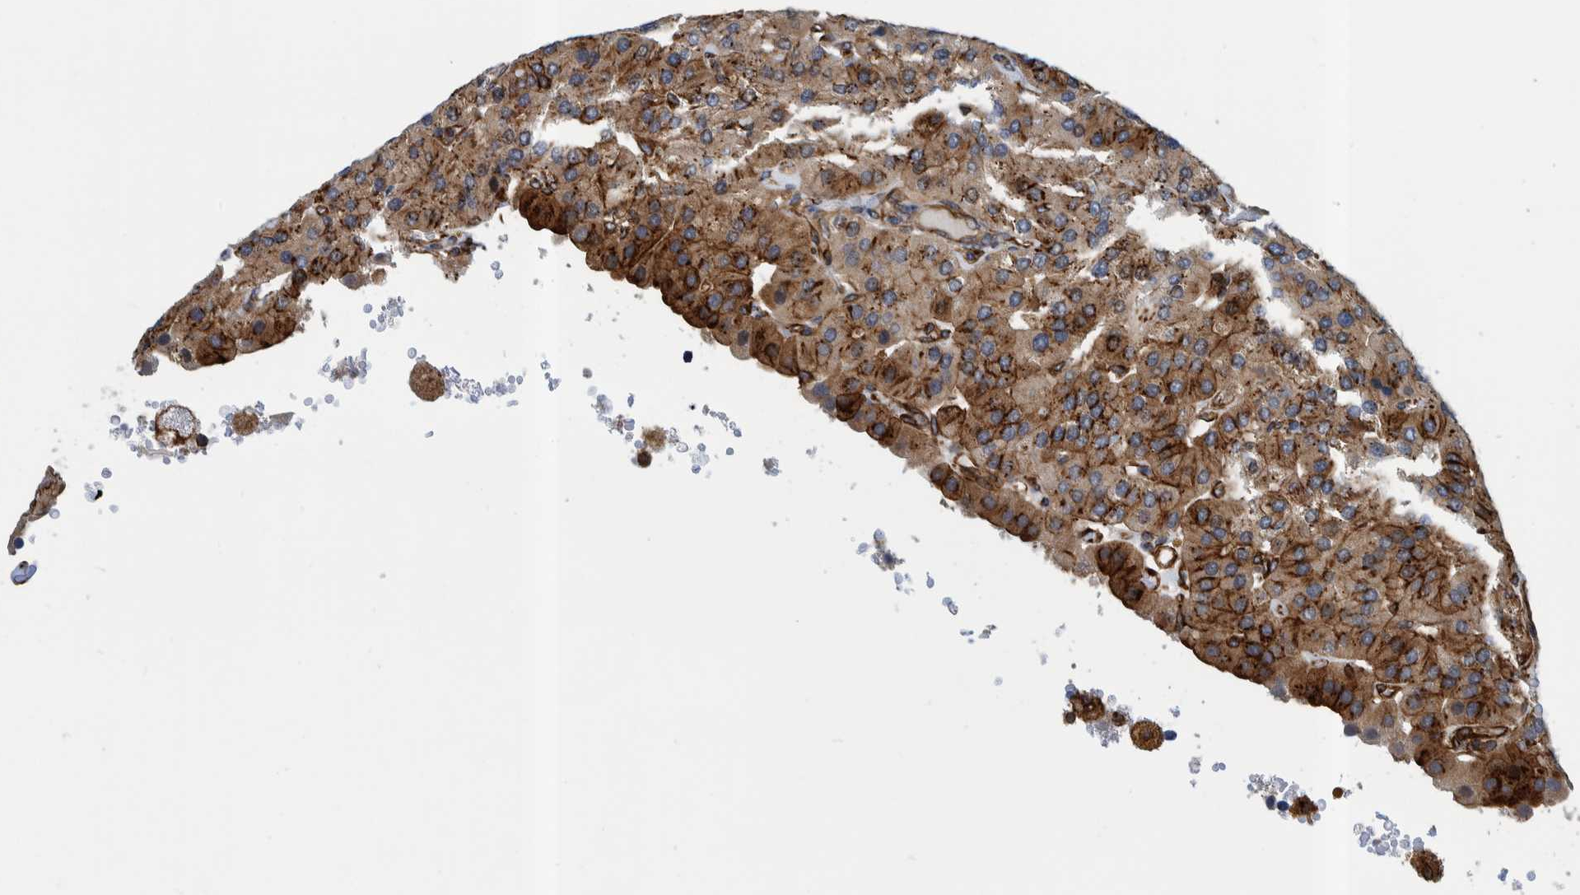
{"staining": {"intensity": "strong", "quantity": ">75%", "location": "cytoplasmic/membranous,nuclear"}, "tissue": "parathyroid gland", "cell_type": "Glandular cells", "image_type": "normal", "snomed": [{"axis": "morphology", "description": "Normal tissue, NOS"}, {"axis": "morphology", "description": "Adenoma, NOS"}, {"axis": "topography", "description": "Parathyroid gland"}], "caption": "DAB immunohistochemical staining of normal parathyroid gland displays strong cytoplasmic/membranous,nuclear protein staining in approximately >75% of glandular cells. (DAB (3,3'-diaminobenzidine) IHC, brown staining for protein, blue staining for nuclei).", "gene": "CCDC57", "patient": {"sex": "female", "age": 86}}